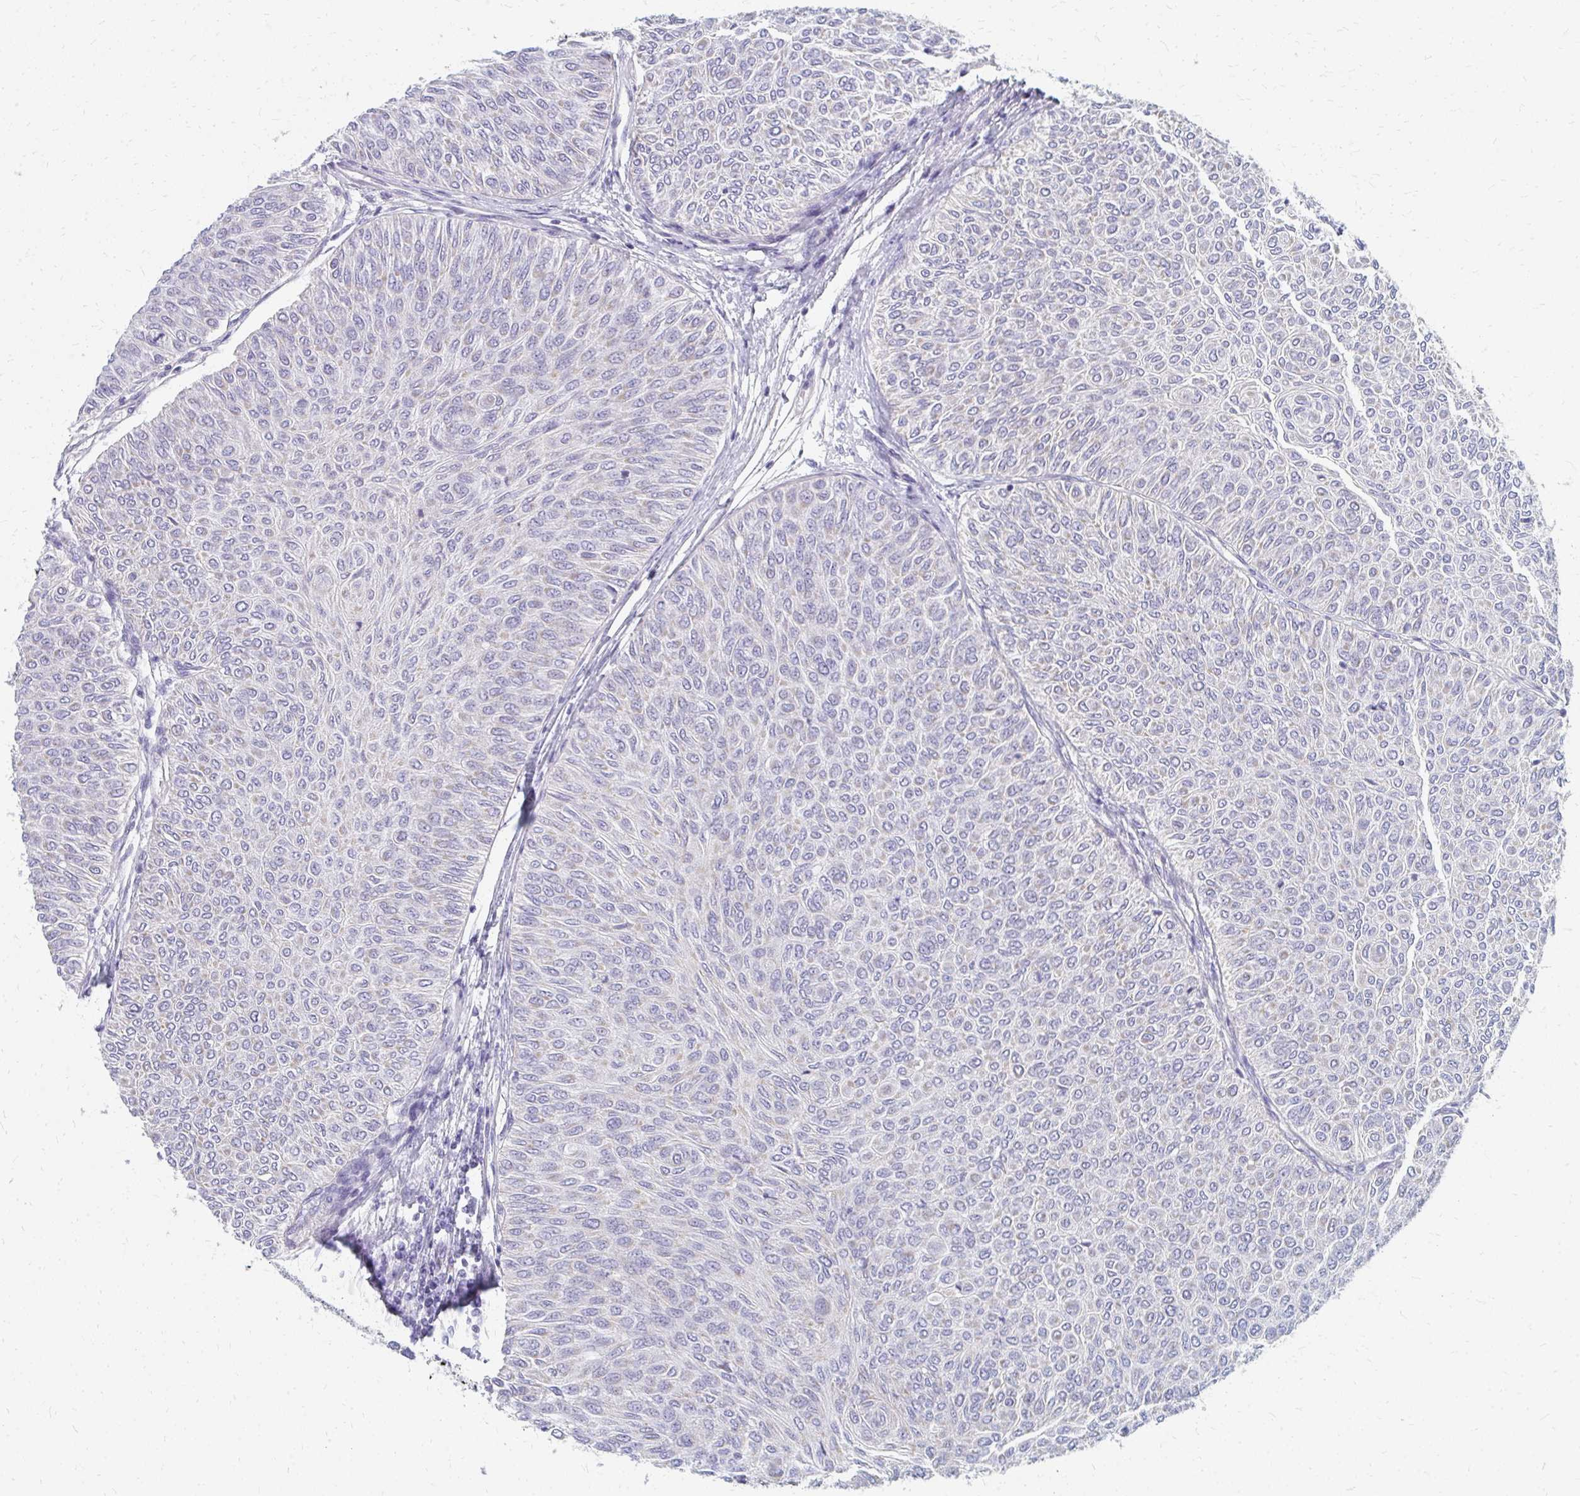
{"staining": {"intensity": "weak", "quantity": "<25%", "location": "cytoplasmic/membranous"}, "tissue": "urothelial cancer", "cell_type": "Tumor cells", "image_type": "cancer", "snomed": [{"axis": "morphology", "description": "Urothelial carcinoma, Low grade"}, {"axis": "topography", "description": "Urinary bladder"}], "caption": "High magnification brightfield microscopy of urothelial carcinoma (low-grade) stained with DAB (brown) and counterstained with hematoxylin (blue): tumor cells show no significant expression.", "gene": "OR10V1", "patient": {"sex": "male", "age": 78}}